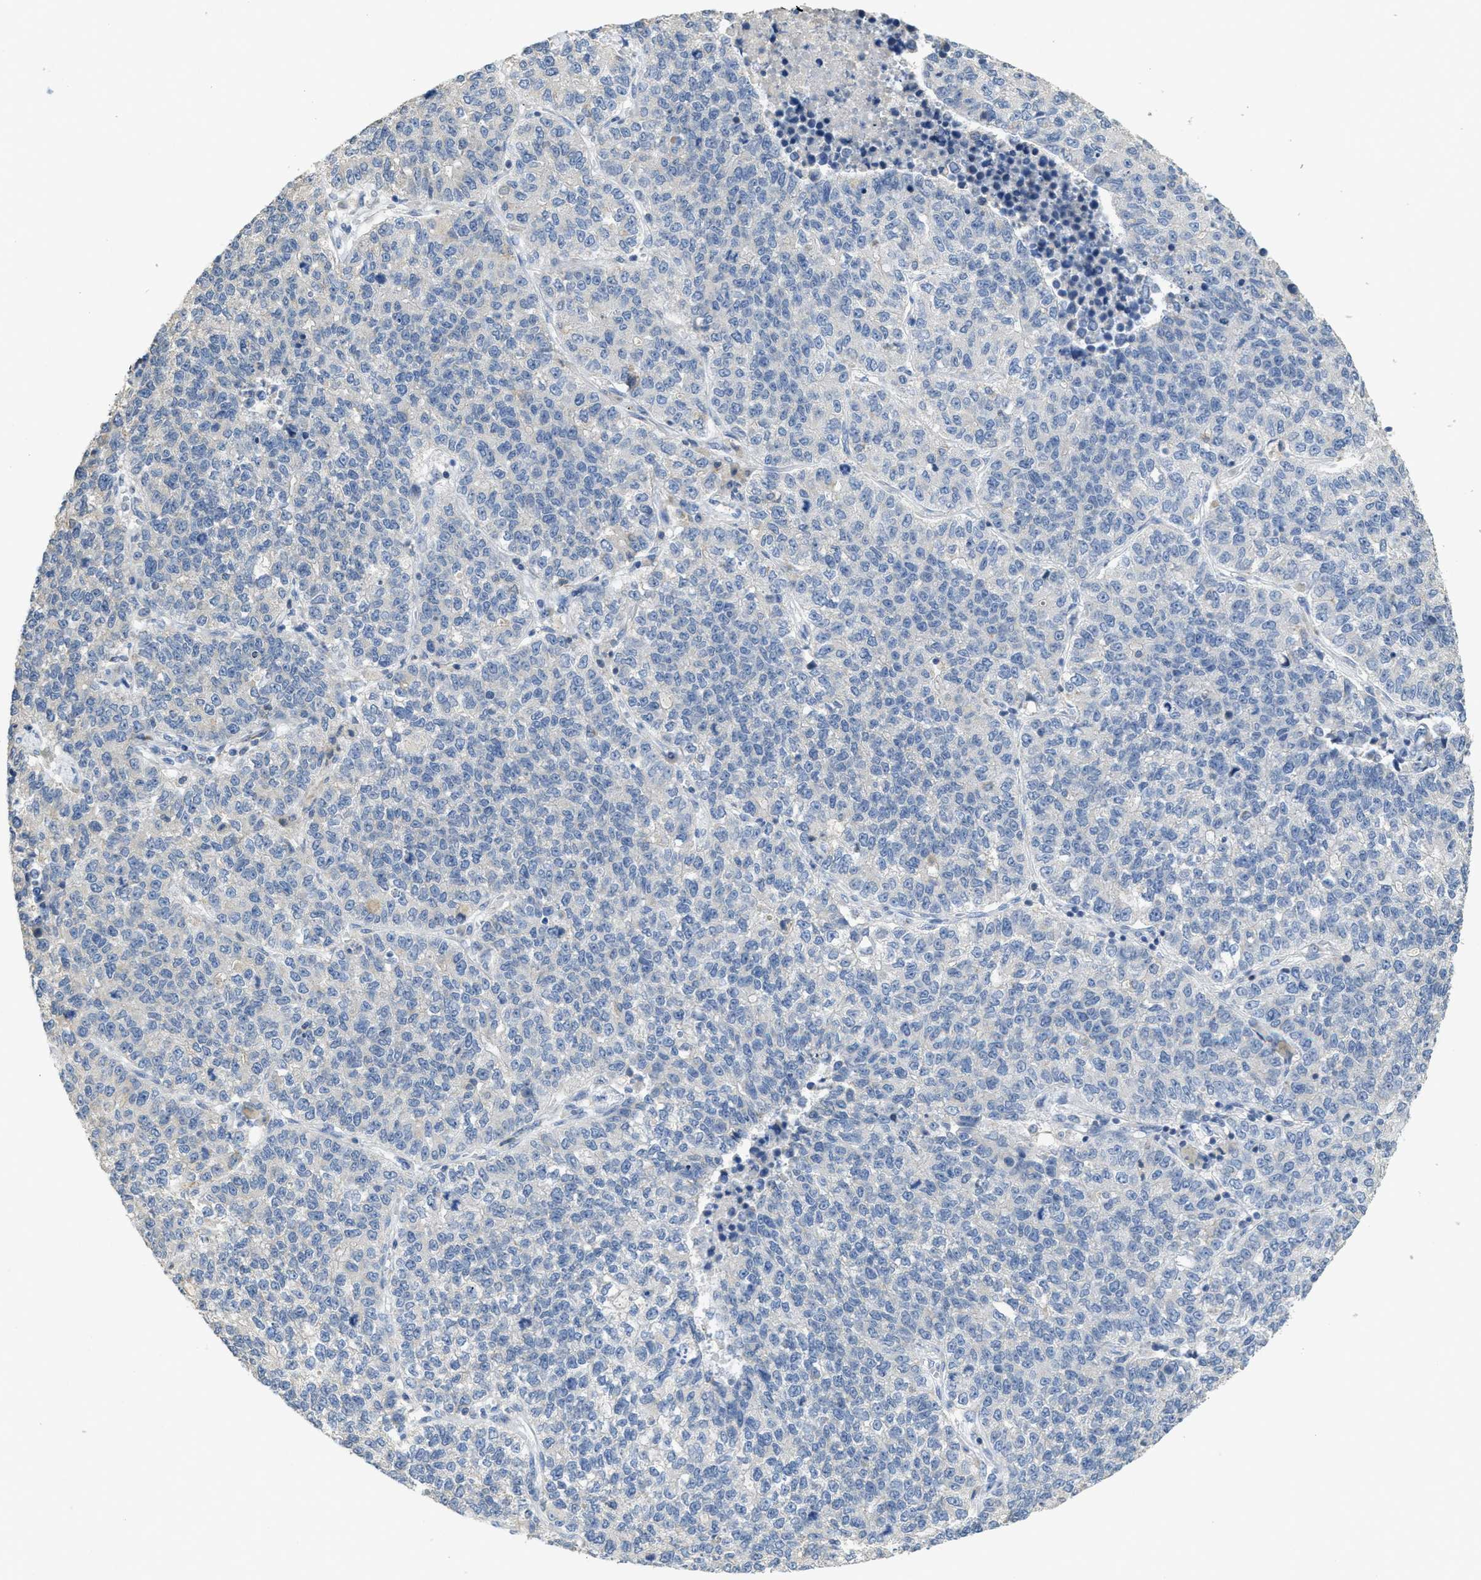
{"staining": {"intensity": "negative", "quantity": "none", "location": "none"}, "tissue": "lung cancer", "cell_type": "Tumor cells", "image_type": "cancer", "snomed": [{"axis": "morphology", "description": "Adenocarcinoma, NOS"}, {"axis": "topography", "description": "Lung"}], "caption": "Immunohistochemistry (IHC) micrograph of neoplastic tissue: human lung adenocarcinoma stained with DAB shows no significant protein expression in tumor cells.", "gene": "SFXN2", "patient": {"sex": "male", "age": 49}}